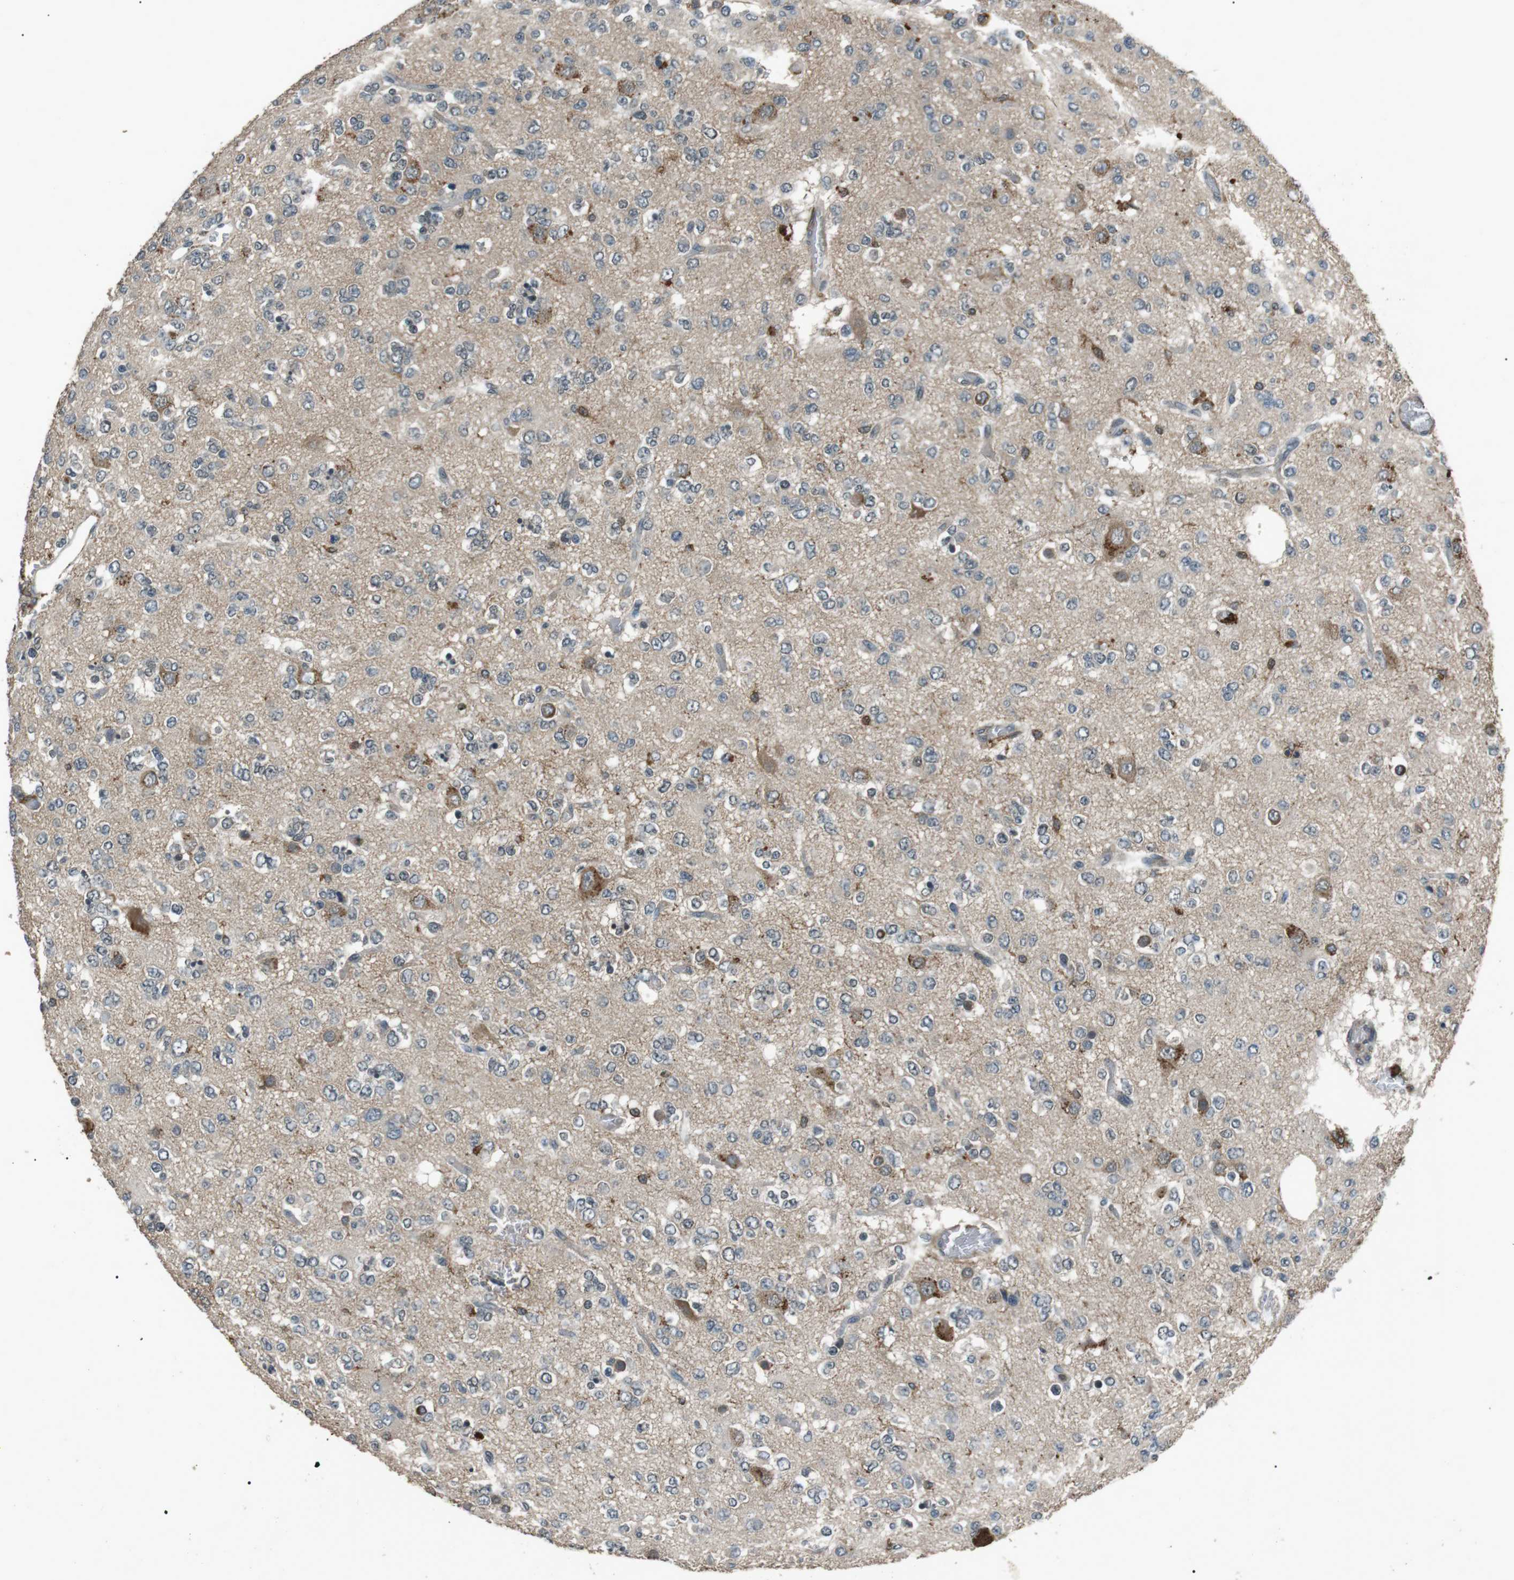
{"staining": {"intensity": "moderate", "quantity": "<25%", "location": "cytoplasmic/membranous"}, "tissue": "glioma", "cell_type": "Tumor cells", "image_type": "cancer", "snomed": [{"axis": "morphology", "description": "Glioma, malignant, Low grade"}, {"axis": "topography", "description": "Brain"}], "caption": "Protein expression analysis of low-grade glioma (malignant) reveals moderate cytoplasmic/membranous staining in approximately <25% of tumor cells. The protein is shown in brown color, while the nuclei are stained blue.", "gene": "NEK7", "patient": {"sex": "male", "age": 38}}